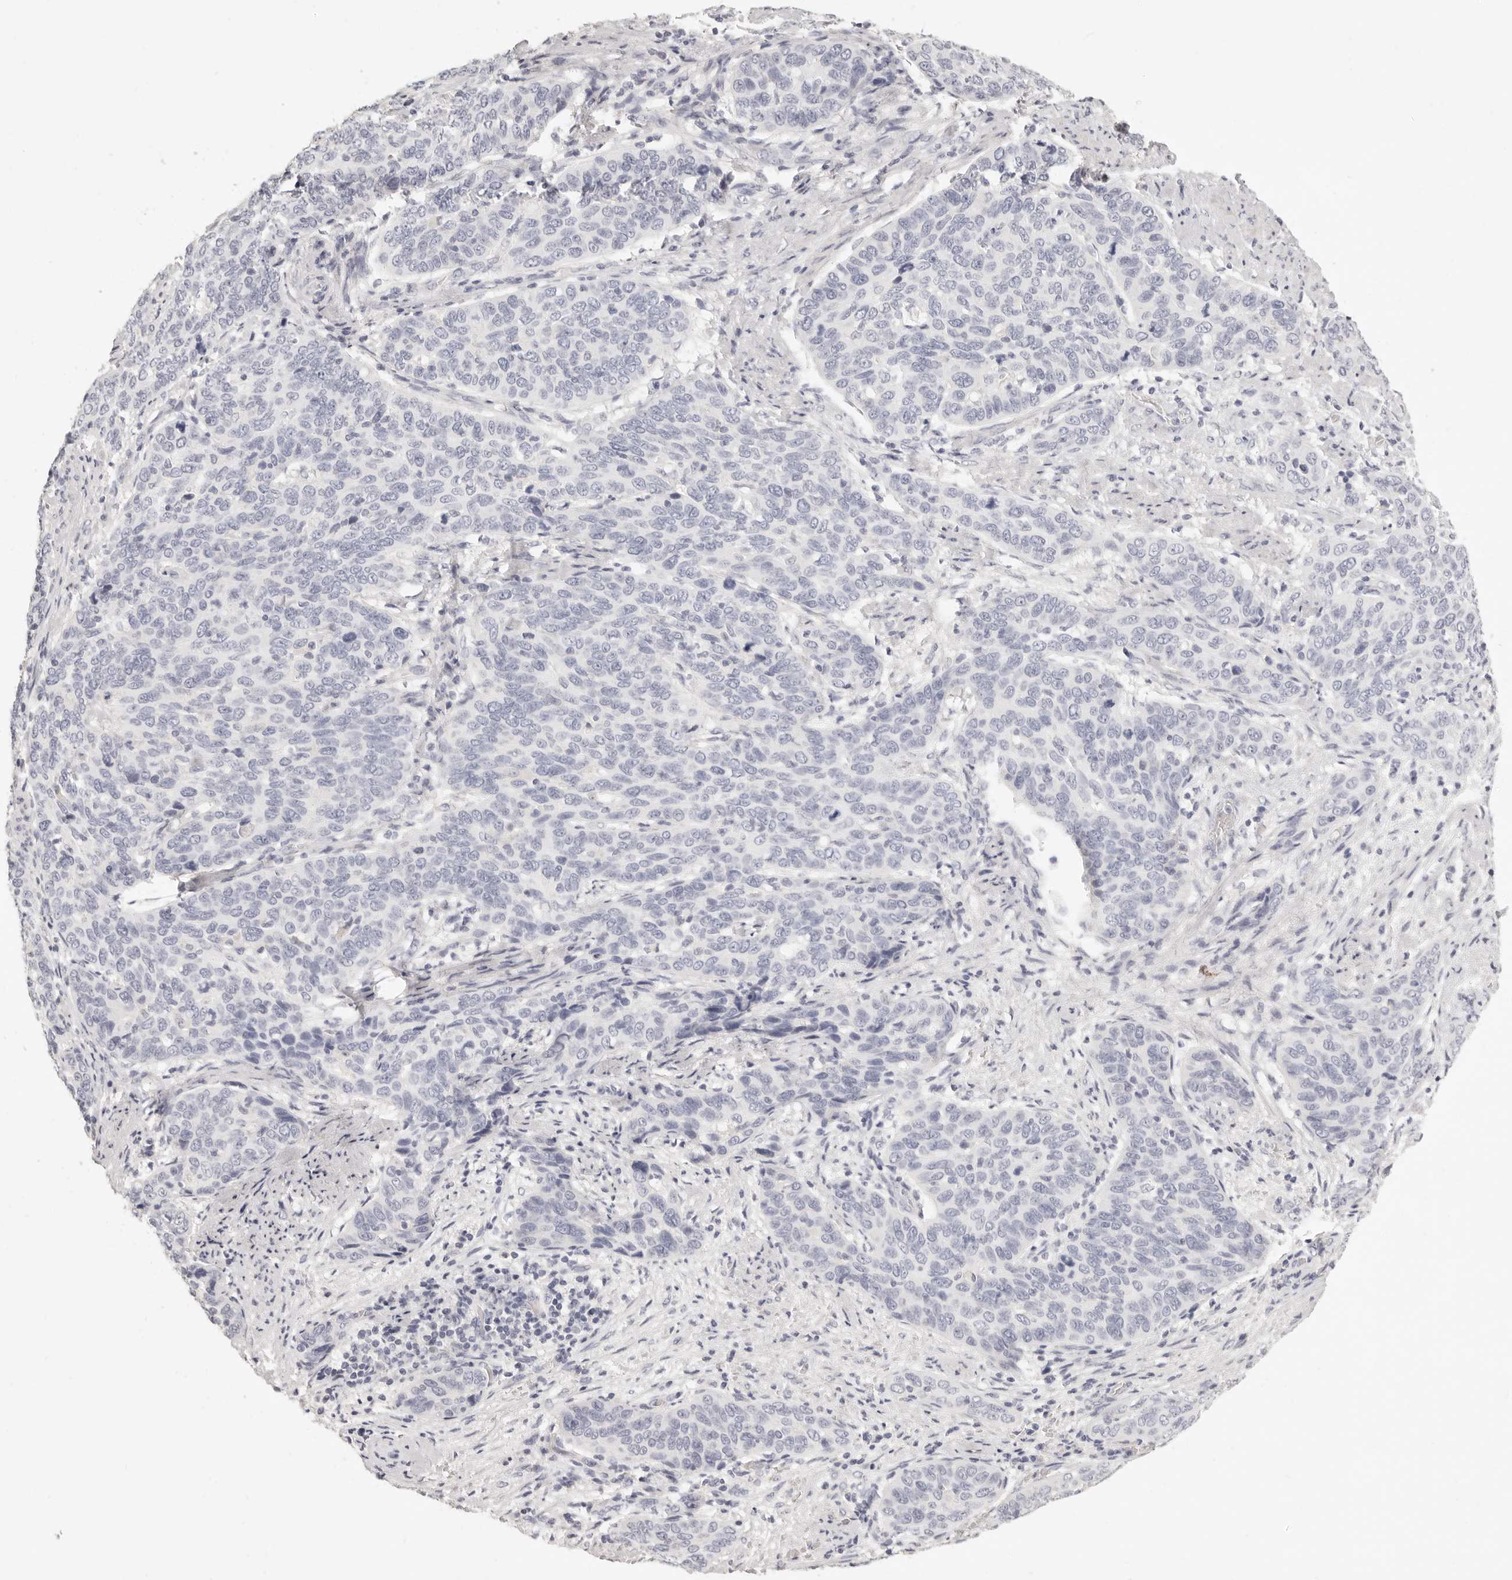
{"staining": {"intensity": "negative", "quantity": "none", "location": "none"}, "tissue": "cervical cancer", "cell_type": "Tumor cells", "image_type": "cancer", "snomed": [{"axis": "morphology", "description": "Squamous cell carcinoma, NOS"}, {"axis": "topography", "description": "Cervix"}], "caption": "Human cervical cancer (squamous cell carcinoma) stained for a protein using immunohistochemistry exhibits no positivity in tumor cells.", "gene": "FABP1", "patient": {"sex": "female", "age": 60}}